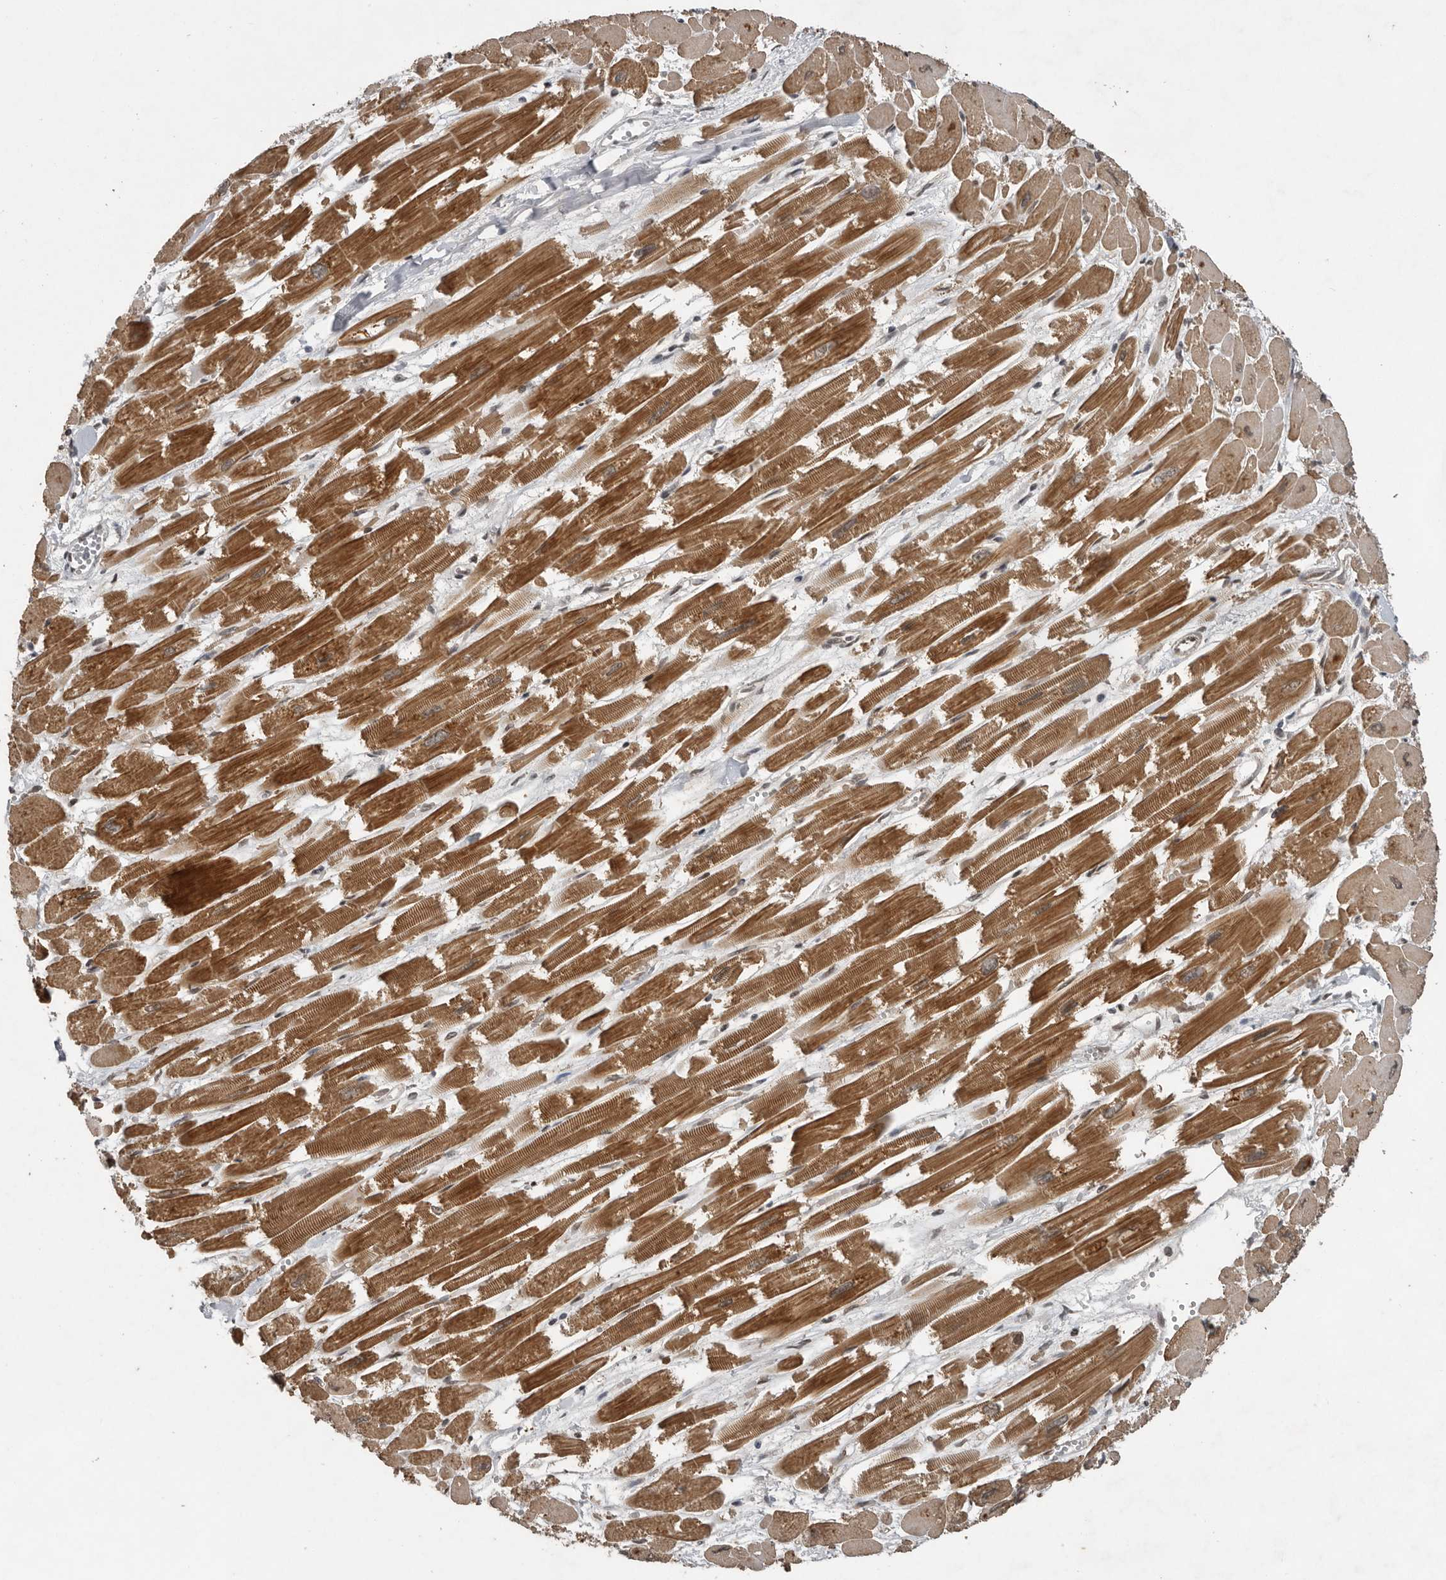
{"staining": {"intensity": "moderate", "quantity": ">75%", "location": "cytoplasmic/membranous"}, "tissue": "heart muscle", "cell_type": "Cardiomyocytes", "image_type": "normal", "snomed": [{"axis": "morphology", "description": "Normal tissue, NOS"}, {"axis": "topography", "description": "Heart"}], "caption": "A micrograph showing moderate cytoplasmic/membranous expression in about >75% of cardiomyocytes in unremarkable heart muscle, as visualized by brown immunohistochemical staining.", "gene": "CDC27", "patient": {"sex": "male", "age": 54}}